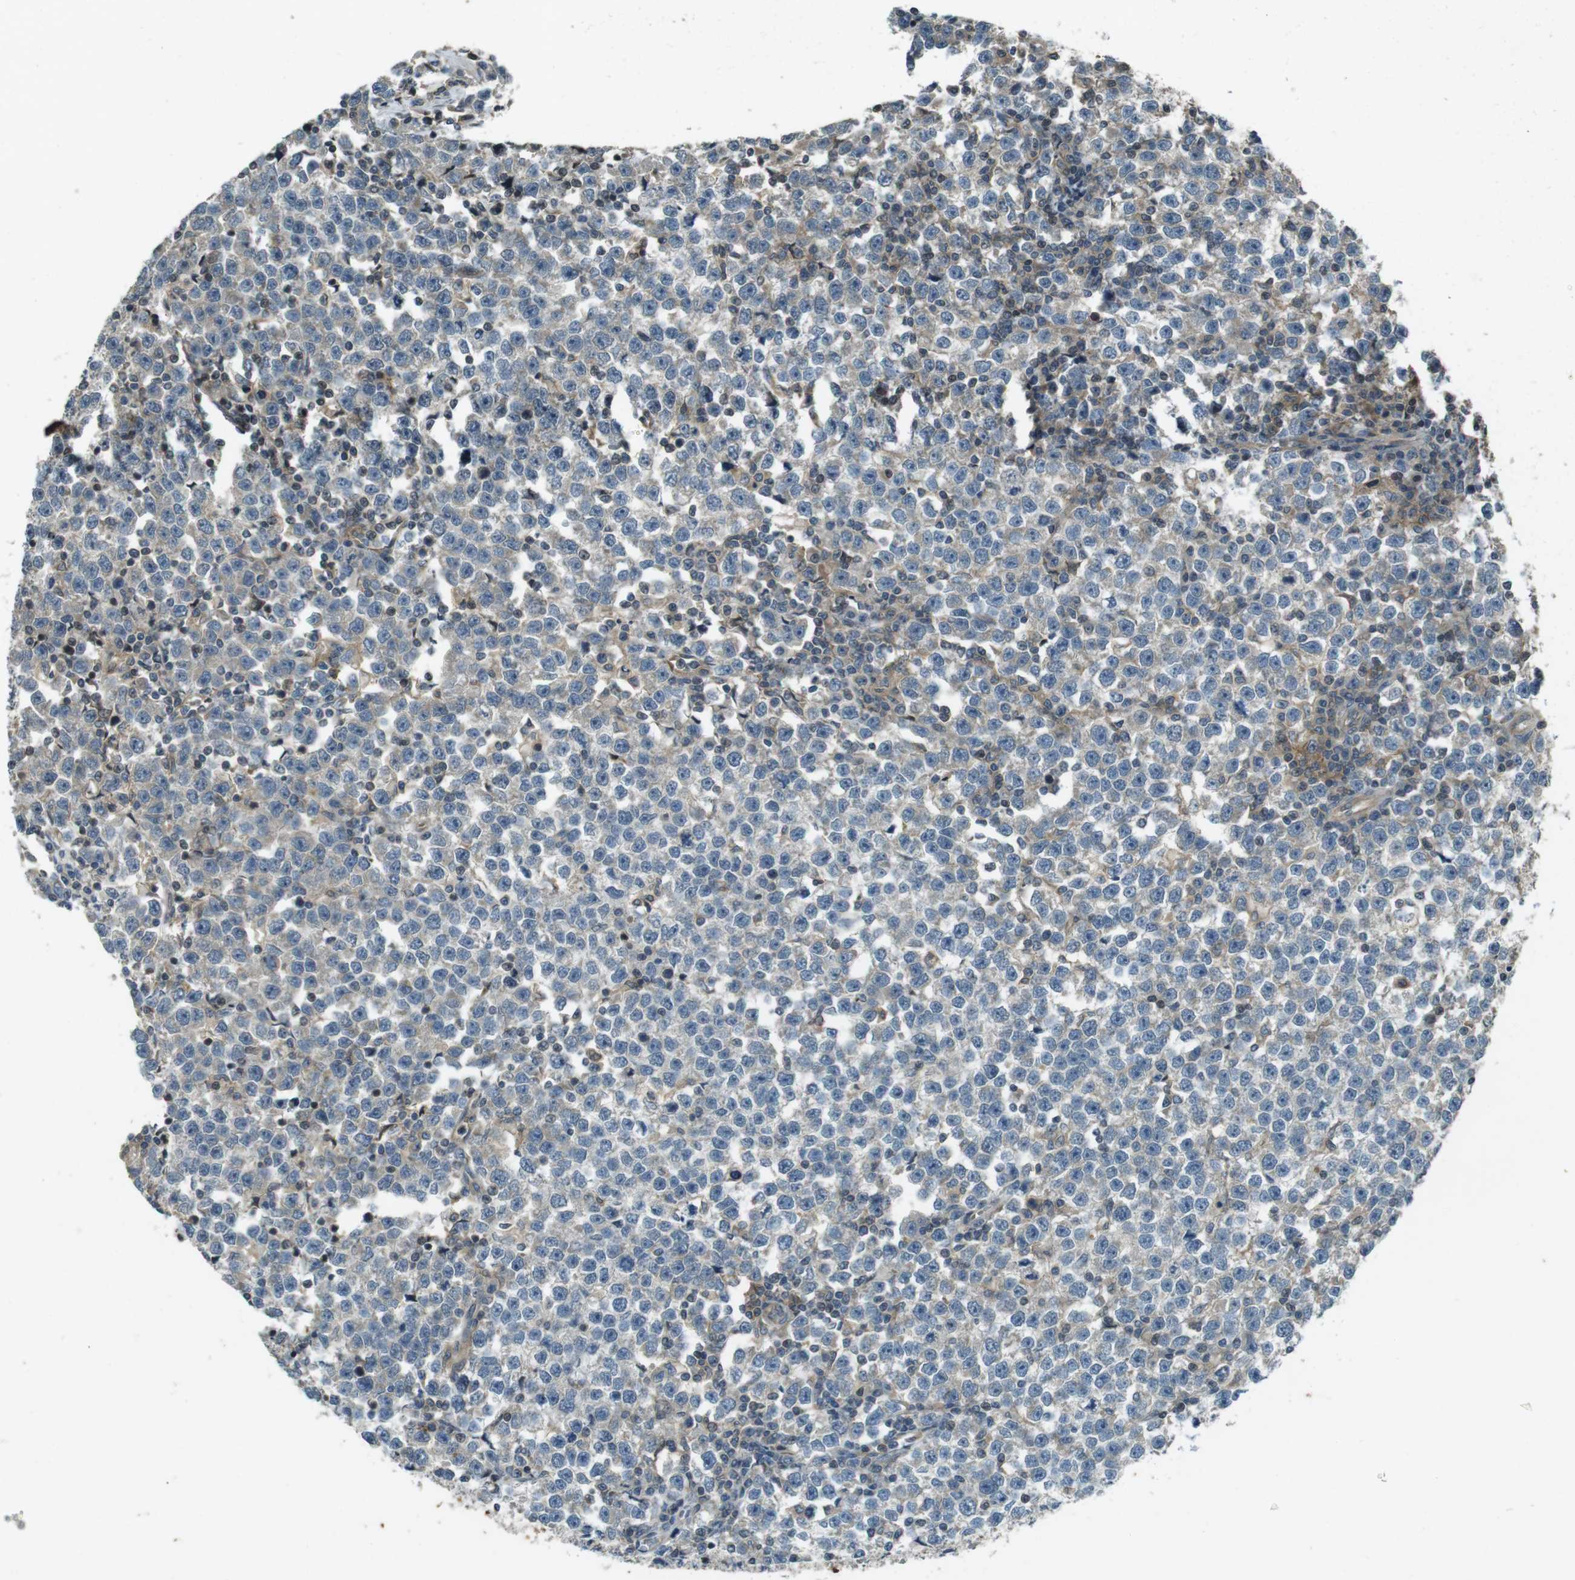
{"staining": {"intensity": "weak", "quantity": "<25%", "location": "cytoplasmic/membranous"}, "tissue": "testis cancer", "cell_type": "Tumor cells", "image_type": "cancer", "snomed": [{"axis": "morphology", "description": "Seminoma, NOS"}, {"axis": "topography", "description": "Testis"}], "caption": "Immunohistochemistry image of neoplastic tissue: human testis cancer (seminoma) stained with DAB displays no significant protein staining in tumor cells. (Immunohistochemistry (ihc), brightfield microscopy, high magnification).", "gene": "ZYX", "patient": {"sex": "male", "age": 43}}